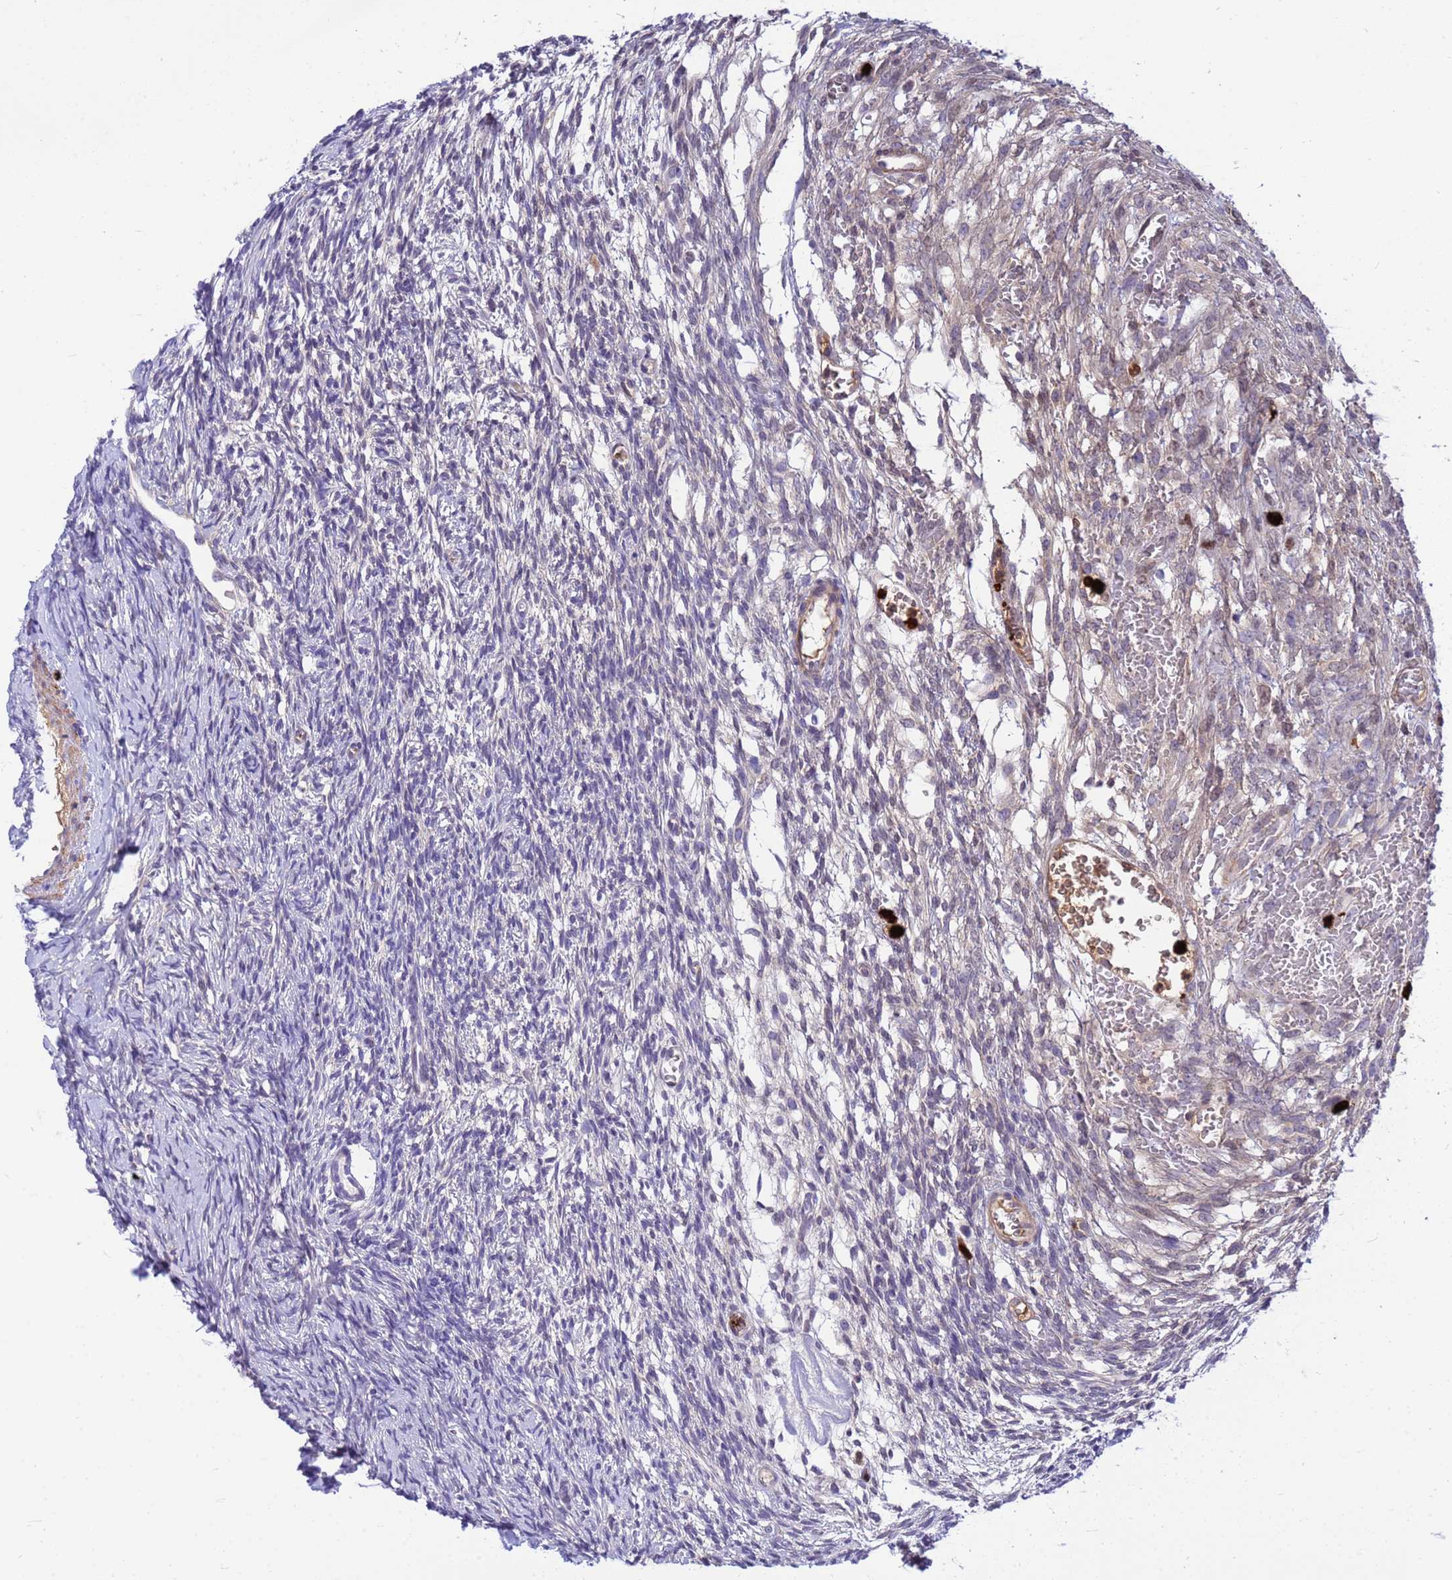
{"staining": {"intensity": "moderate", "quantity": "<25%", "location": "cytoplasmic/membranous"}, "tissue": "ovary", "cell_type": "Follicle cells", "image_type": "normal", "snomed": [{"axis": "morphology", "description": "Normal tissue, NOS"}, {"axis": "topography", "description": "Ovary"}], "caption": "Immunohistochemistry (DAB (3,3'-diaminobenzidine)) staining of unremarkable human ovary shows moderate cytoplasmic/membranous protein expression in approximately <25% of follicle cells.", "gene": "ORM1", "patient": {"sex": "female", "age": 39}}